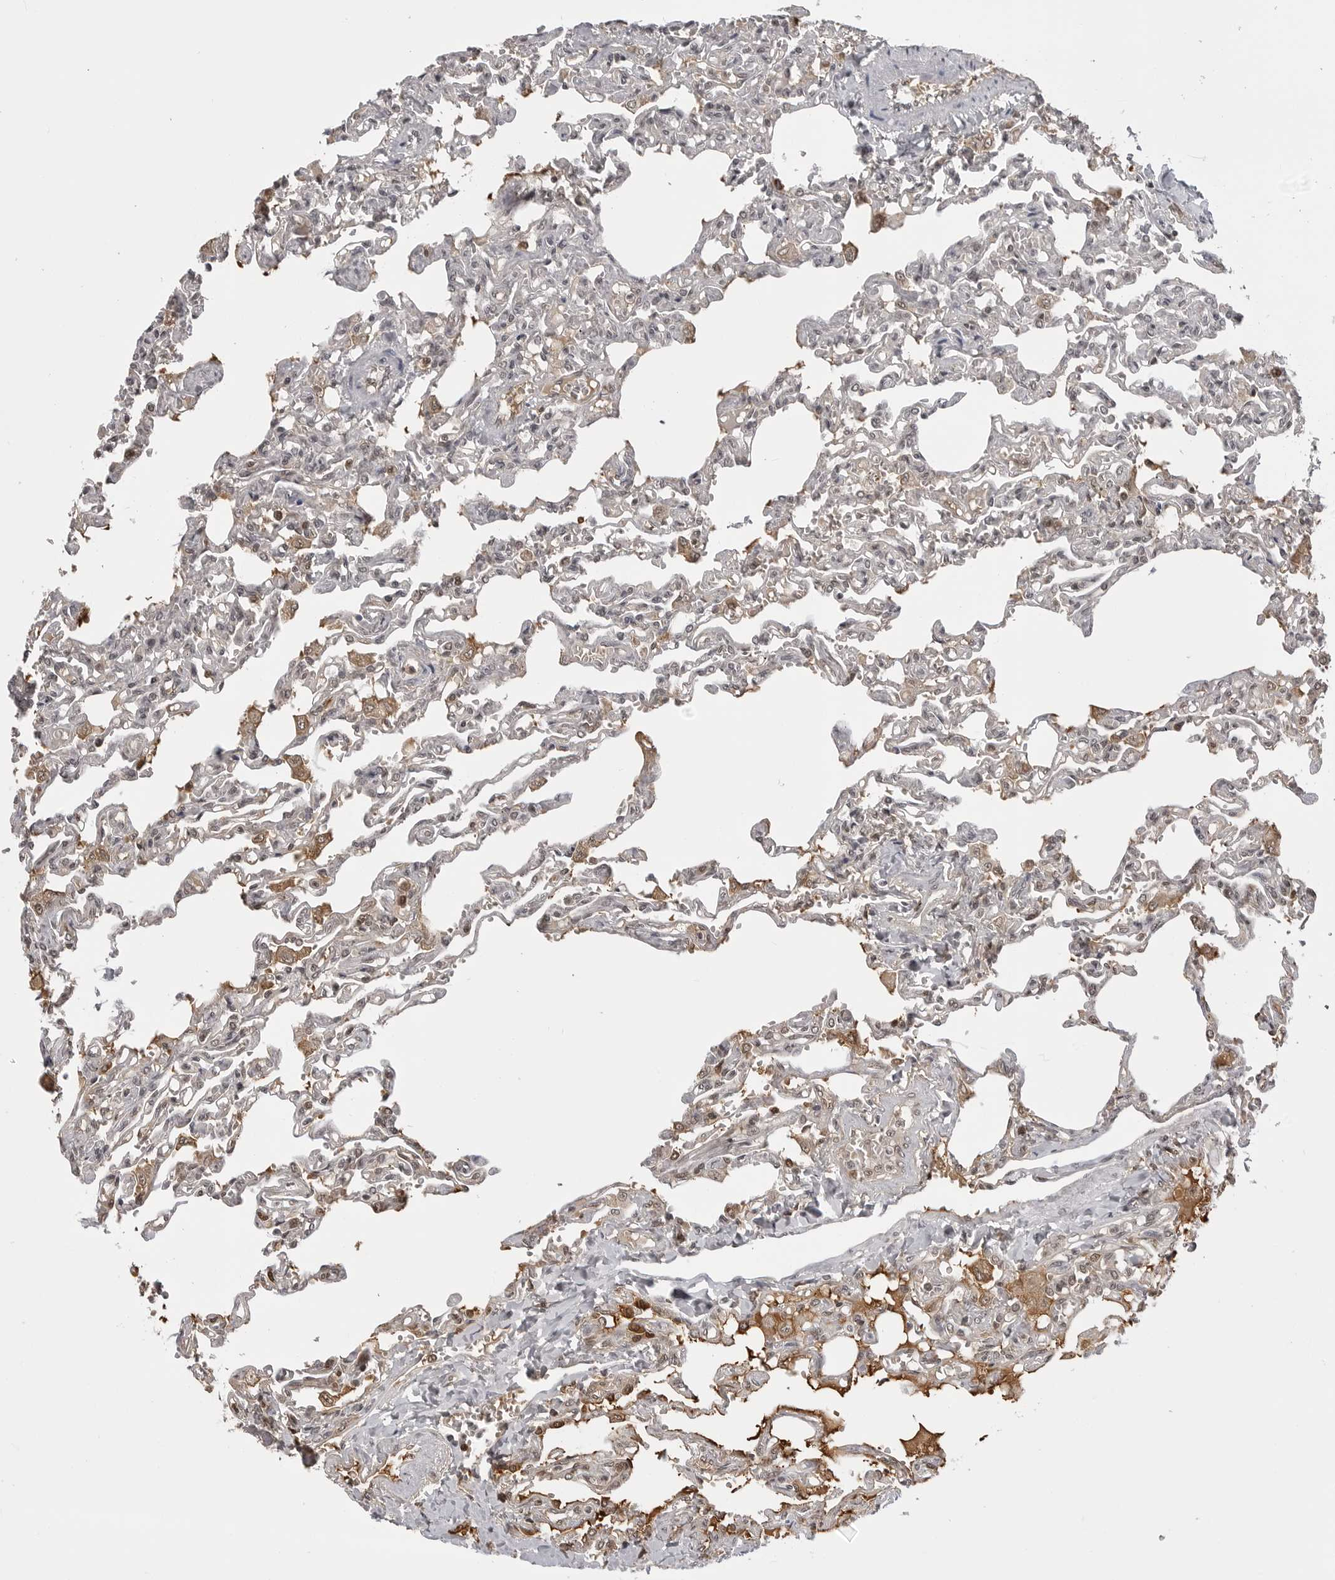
{"staining": {"intensity": "moderate", "quantity": "<25%", "location": "nuclear"}, "tissue": "lung", "cell_type": "Alveolar cells", "image_type": "normal", "snomed": [{"axis": "morphology", "description": "Normal tissue, NOS"}, {"axis": "topography", "description": "Lung"}], "caption": "Immunohistochemical staining of unremarkable lung shows low levels of moderate nuclear expression in about <25% of alveolar cells.", "gene": "PHF3", "patient": {"sex": "male", "age": 21}}